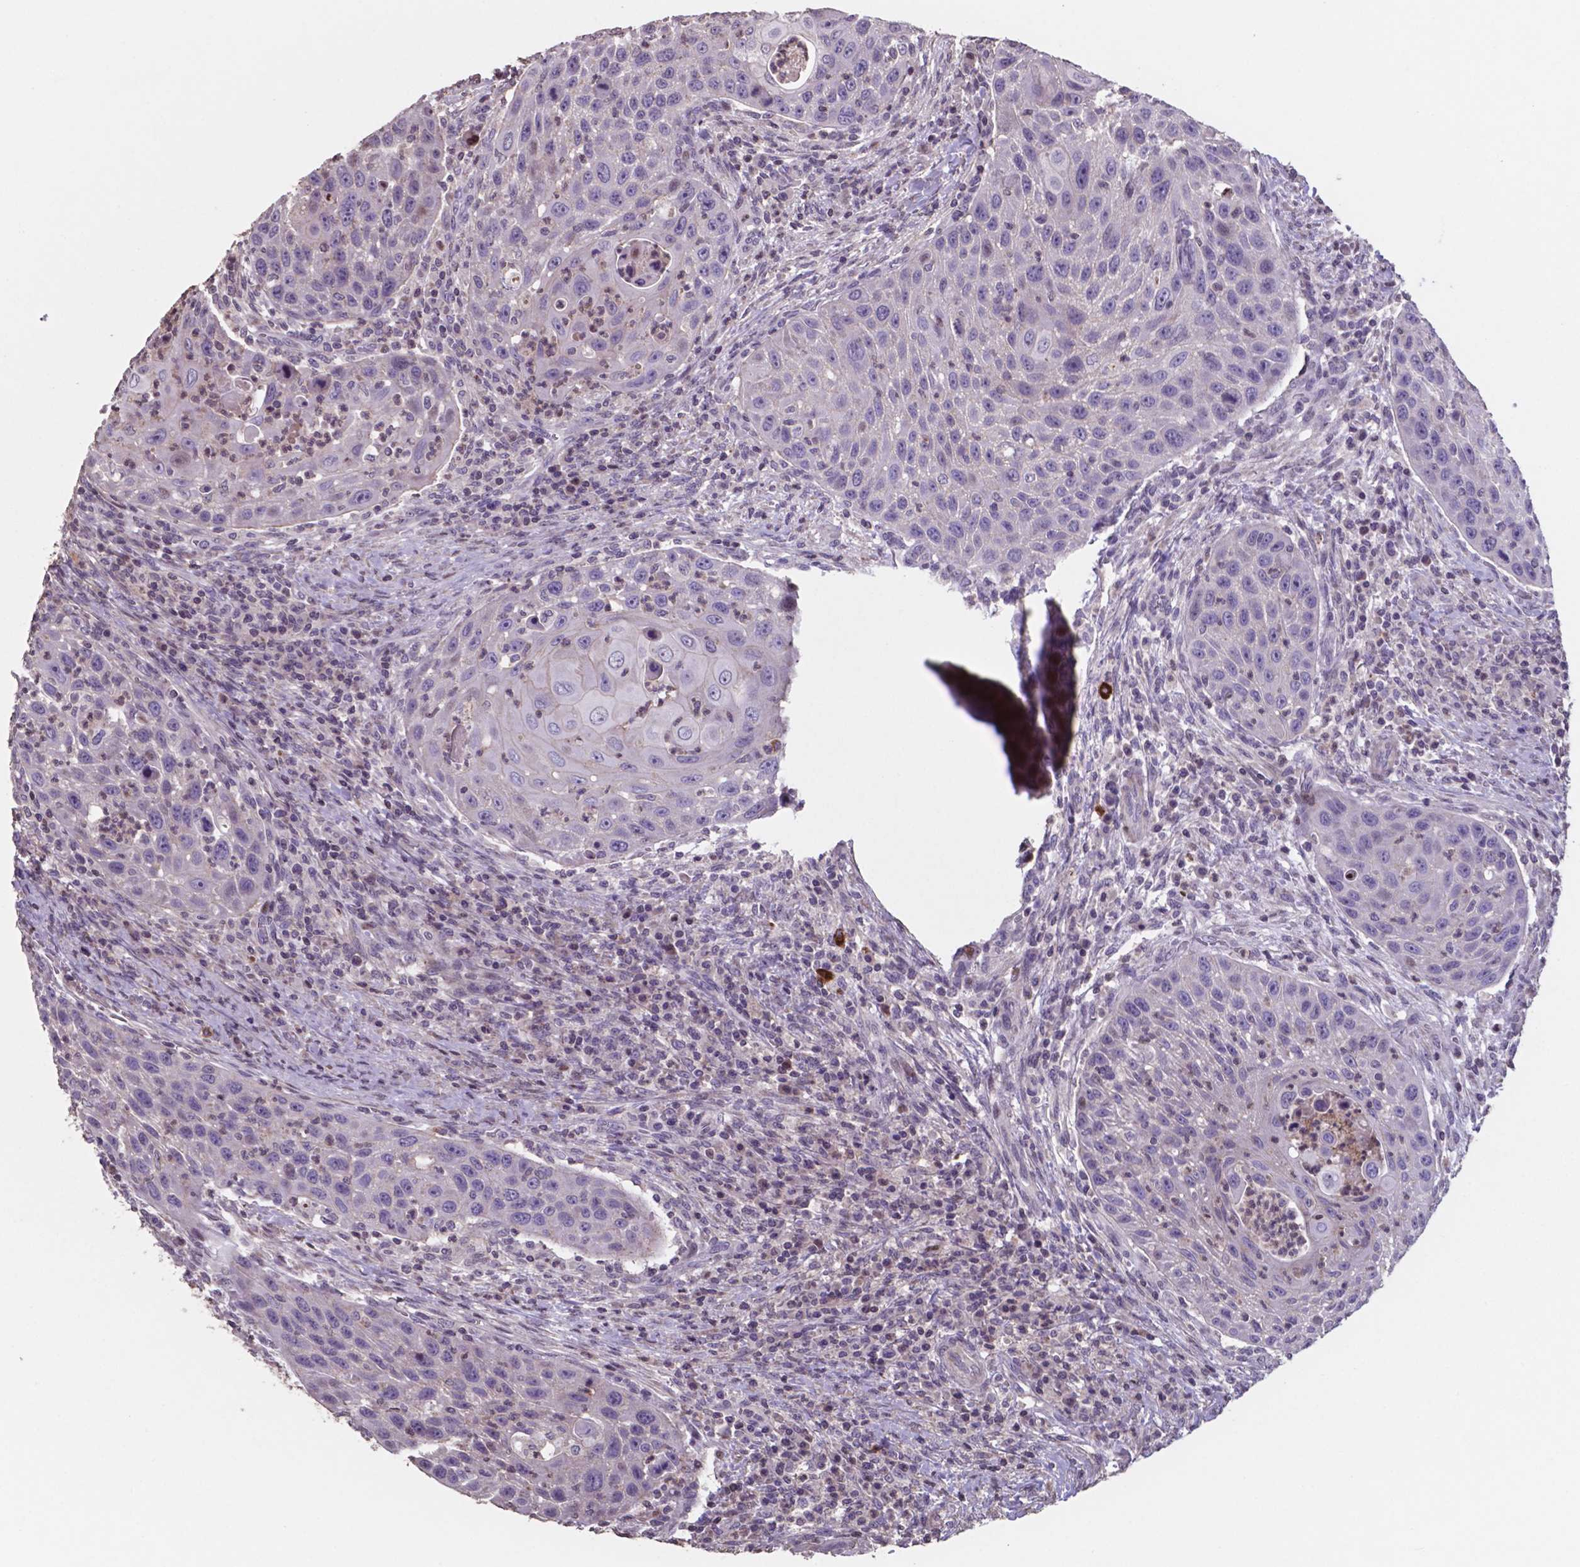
{"staining": {"intensity": "negative", "quantity": "none", "location": "none"}, "tissue": "head and neck cancer", "cell_type": "Tumor cells", "image_type": "cancer", "snomed": [{"axis": "morphology", "description": "Squamous cell carcinoma, NOS"}, {"axis": "topography", "description": "Head-Neck"}], "caption": "Photomicrograph shows no significant protein expression in tumor cells of head and neck cancer (squamous cell carcinoma).", "gene": "MLC1", "patient": {"sex": "male", "age": 69}}